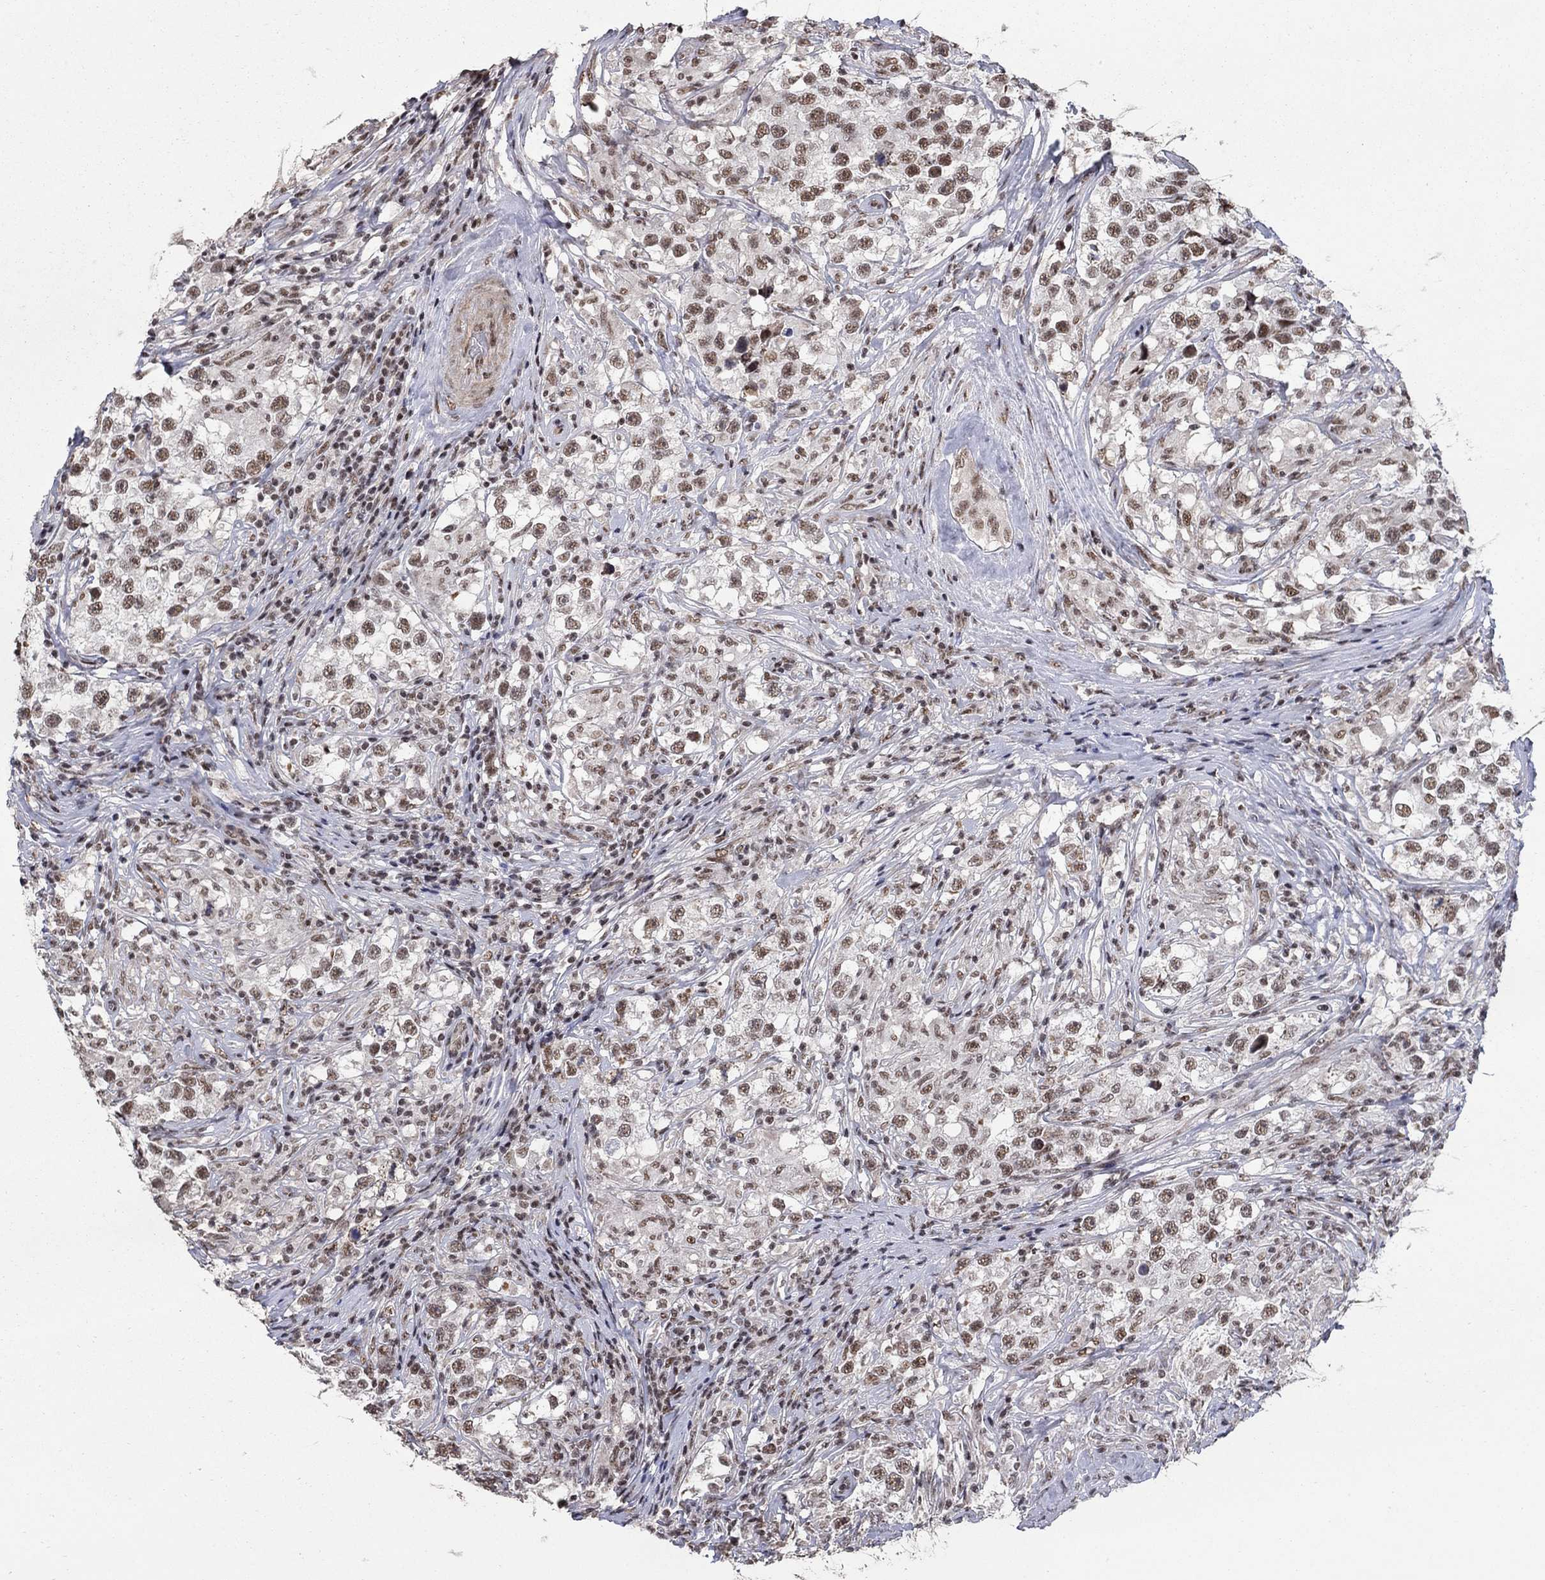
{"staining": {"intensity": "moderate", "quantity": ">75%", "location": "nuclear"}, "tissue": "testis cancer", "cell_type": "Tumor cells", "image_type": "cancer", "snomed": [{"axis": "morphology", "description": "Seminoma, NOS"}, {"axis": "topography", "description": "Testis"}], "caption": "Brown immunohistochemical staining in human testis seminoma reveals moderate nuclear expression in approximately >75% of tumor cells. (DAB = brown stain, brightfield microscopy at high magnification).", "gene": "PNISR", "patient": {"sex": "male", "age": 46}}